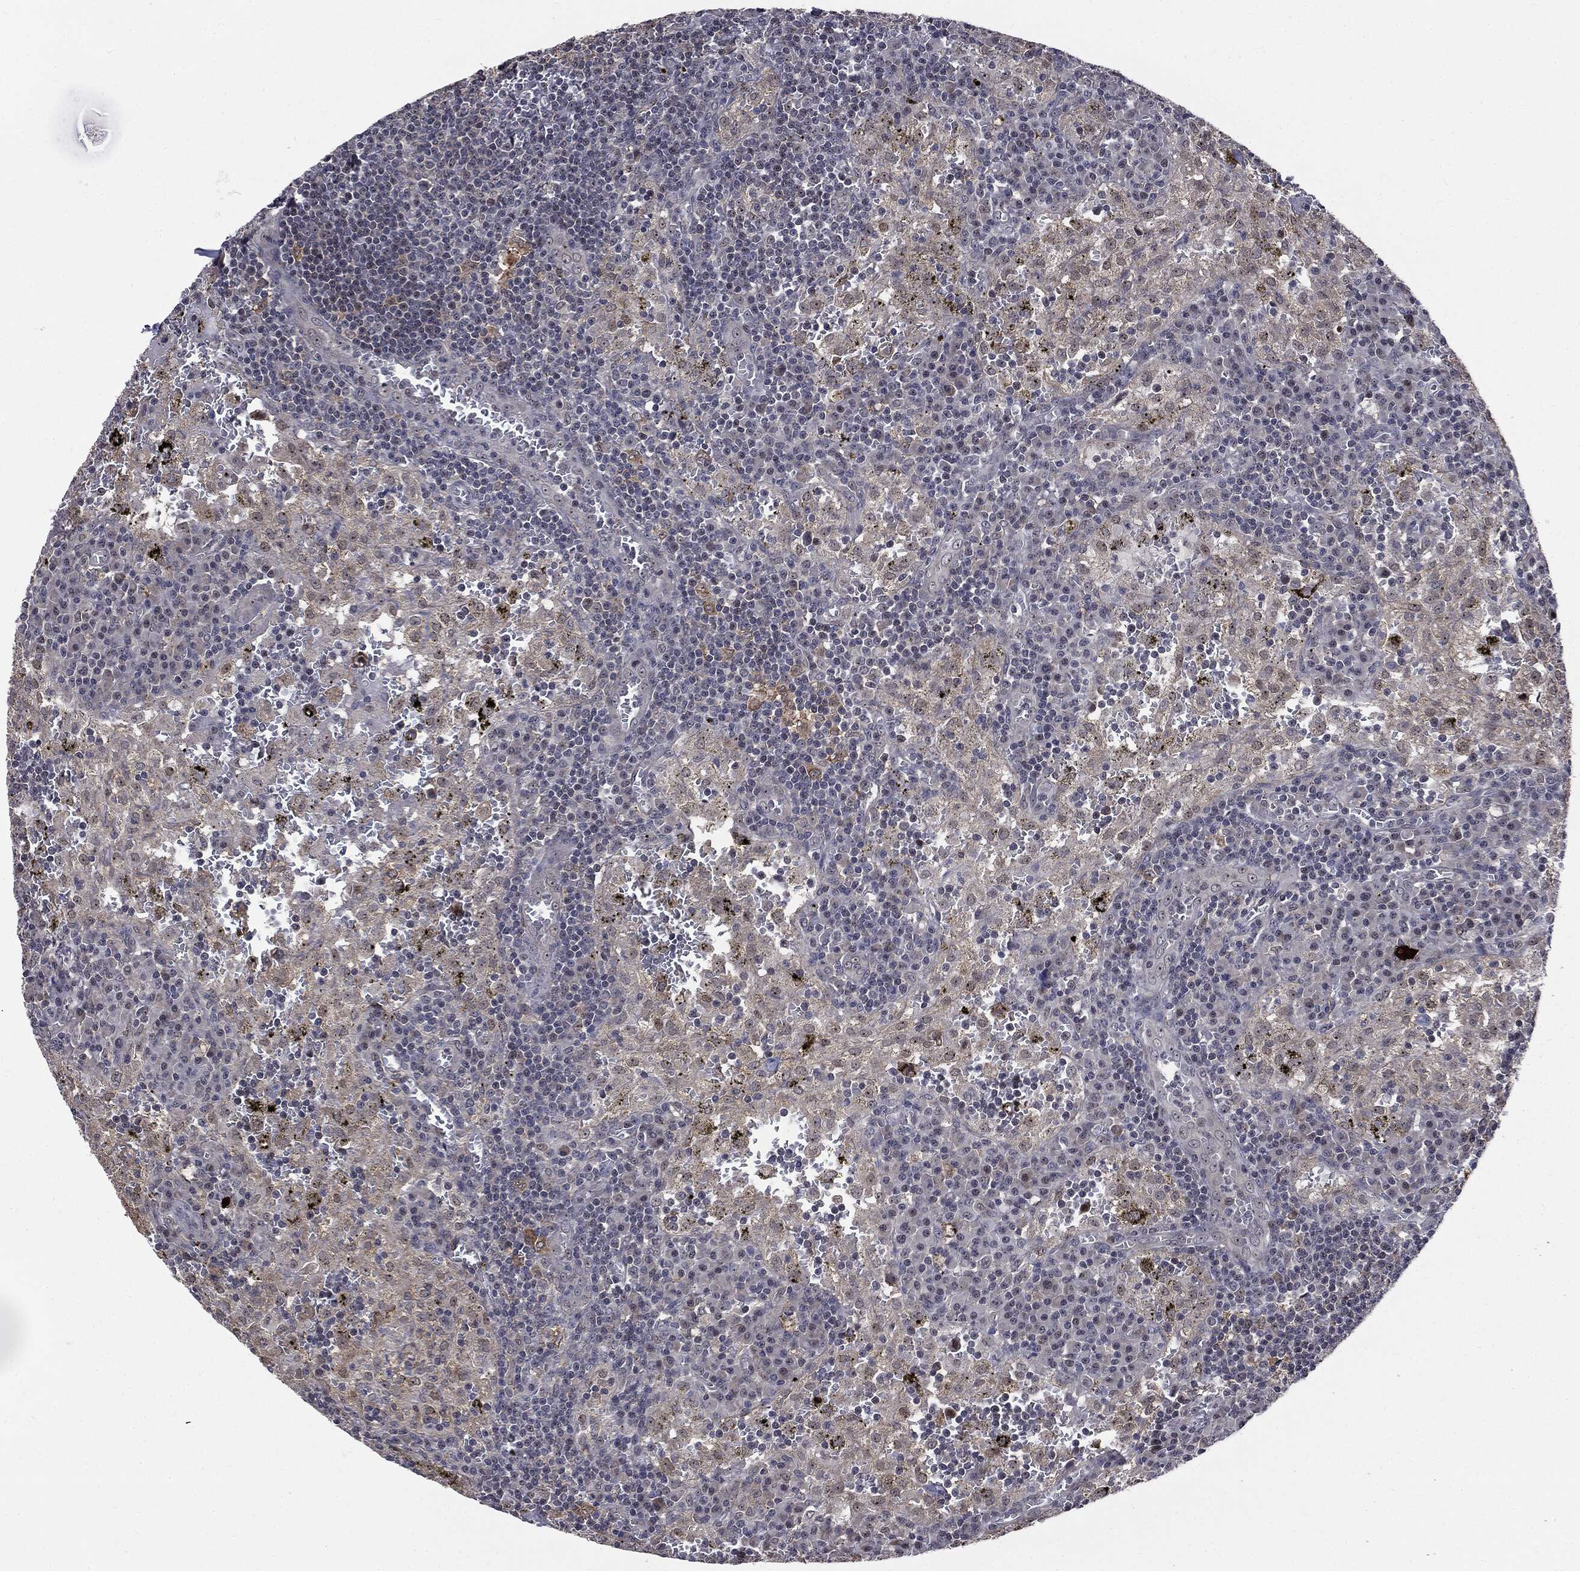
{"staining": {"intensity": "weak", "quantity": "<25%", "location": "cytoplasmic/membranous"}, "tissue": "lymph node", "cell_type": "Germinal center cells", "image_type": "normal", "snomed": [{"axis": "morphology", "description": "Normal tissue, NOS"}, {"axis": "topography", "description": "Lymph node"}], "caption": "Immunohistochemistry (IHC) of unremarkable lymph node demonstrates no expression in germinal center cells. Nuclei are stained in blue.", "gene": "TRMT1L", "patient": {"sex": "male", "age": 62}}